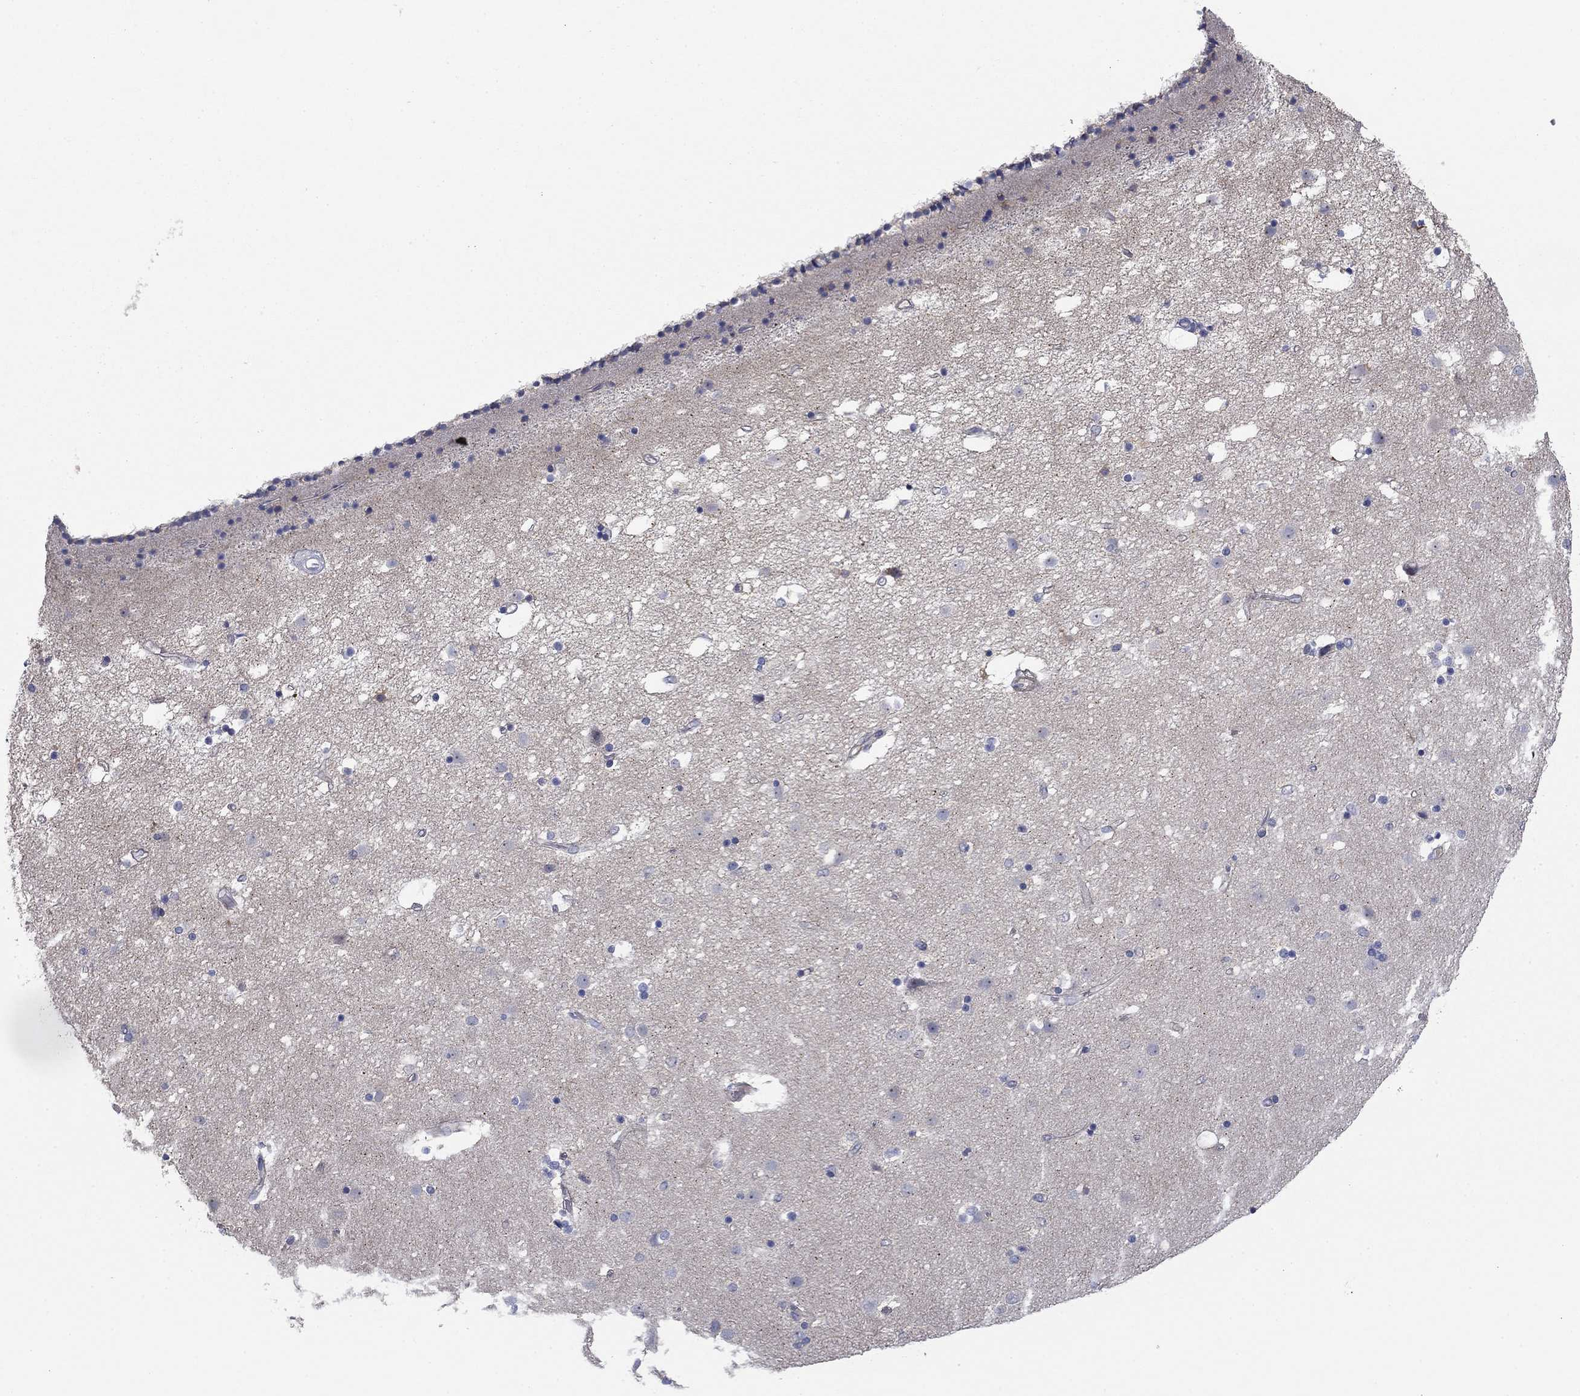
{"staining": {"intensity": "negative", "quantity": "none", "location": "none"}, "tissue": "caudate", "cell_type": "Glial cells", "image_type": "normal", "snomed": [{"axis": "morphology", "description": "Normal tissue, NOS"}, {"axis": "topography", "description": "Lateral ventricle wall"}], "caption": "The histopathology image exhibits no staining of glial cells in unremarkable caudate. The staining was performed using DAB to visualize the protein expression in brown, while the nuclei were stained in blue with hematoxylin (Magnification: 20x).", "gene": "GRK7", "patient": {"sex": "female", "age": 71}}